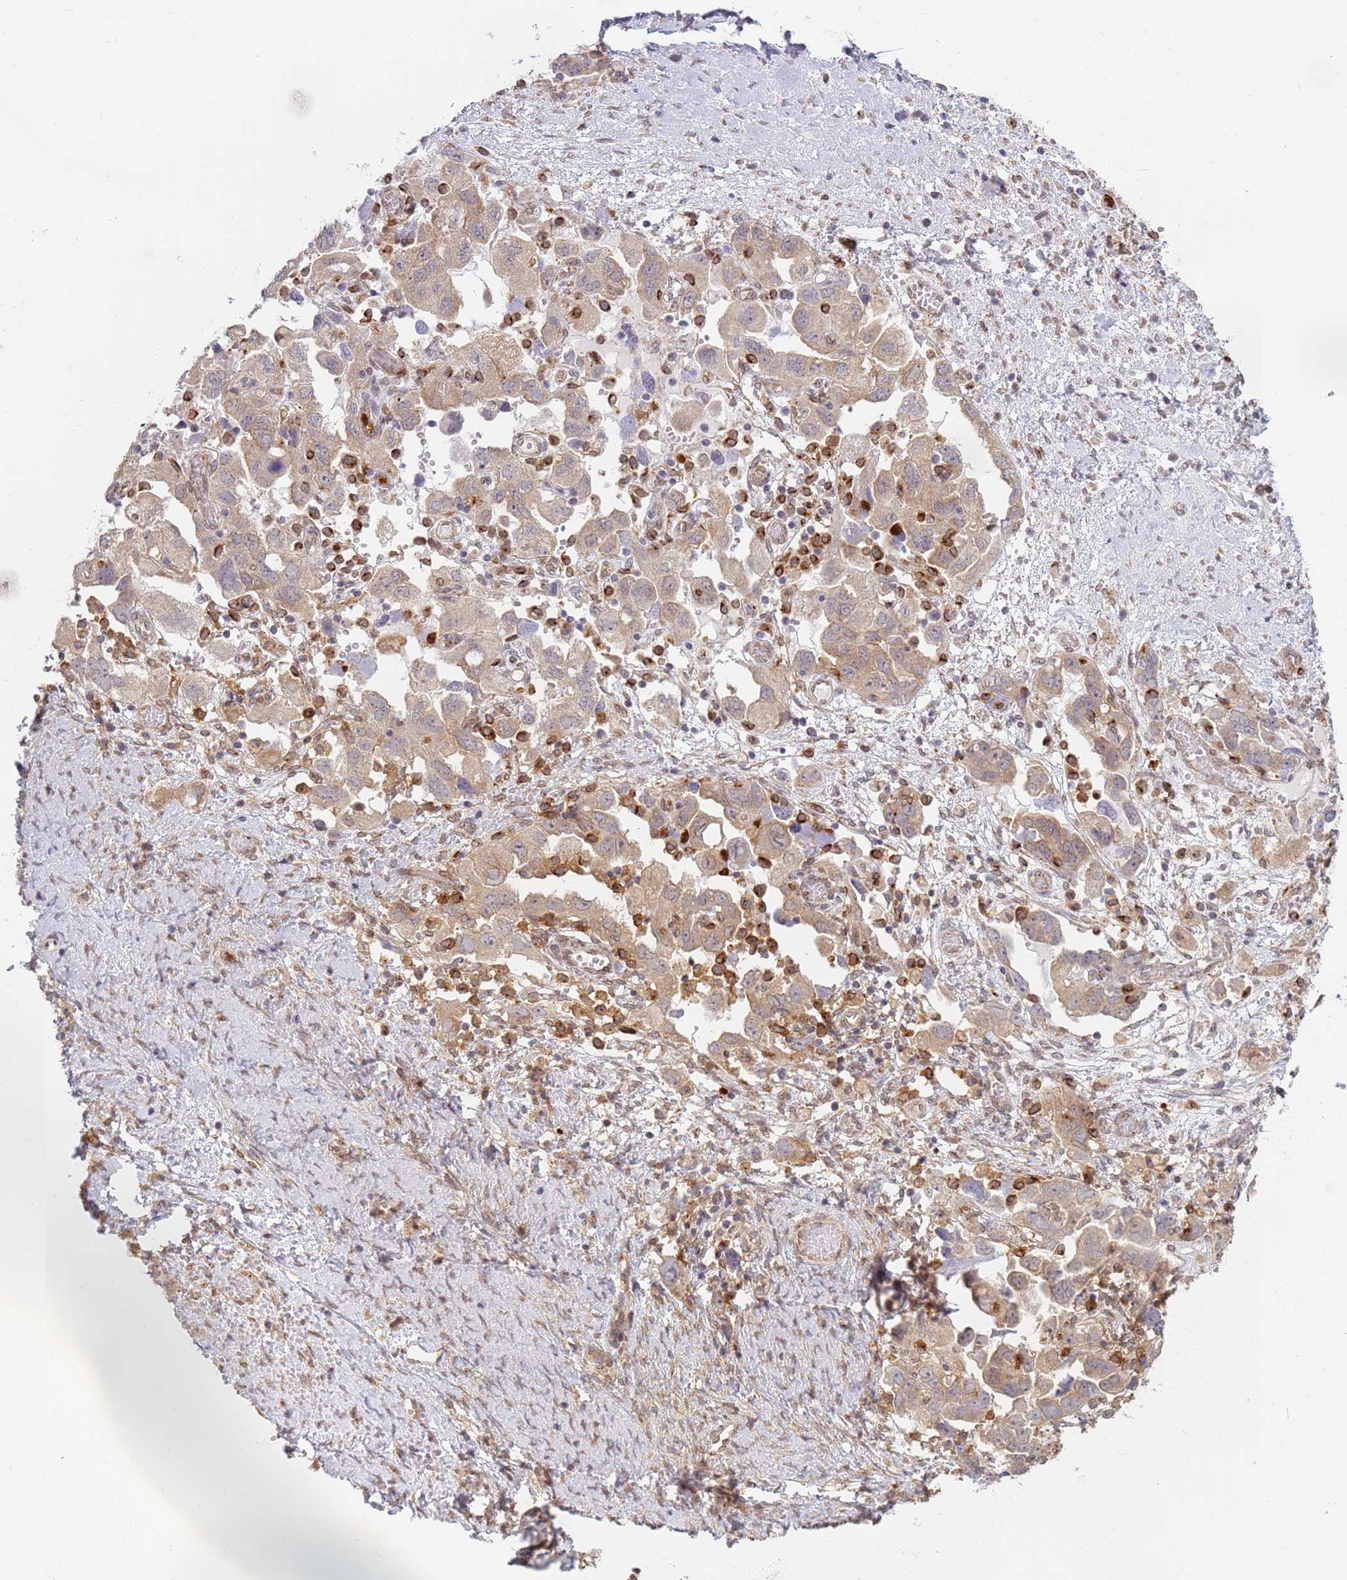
{"staining": {"intensity": "weak", "quantity": "25%-75%", "location": "cytoplasmic/membranous"}, "tissue": "ovarian cancer", "cell_type": "Tumor cells", "image_type": "cancer", "snomed": [{"axis": "morphology", "description": "Carcinoma, NOS"}, {"axis": "morphology", "description": "Cystadenocarcinoma, serous, NOS"}, {"axis": "topography", "description": "Ovary"}], "caption": "Human ovarian cancer stained with a protein marker displays weak staining in tumor cells.", "gene": "CEP170", "patient": {"sex": "female", "age": 69}}